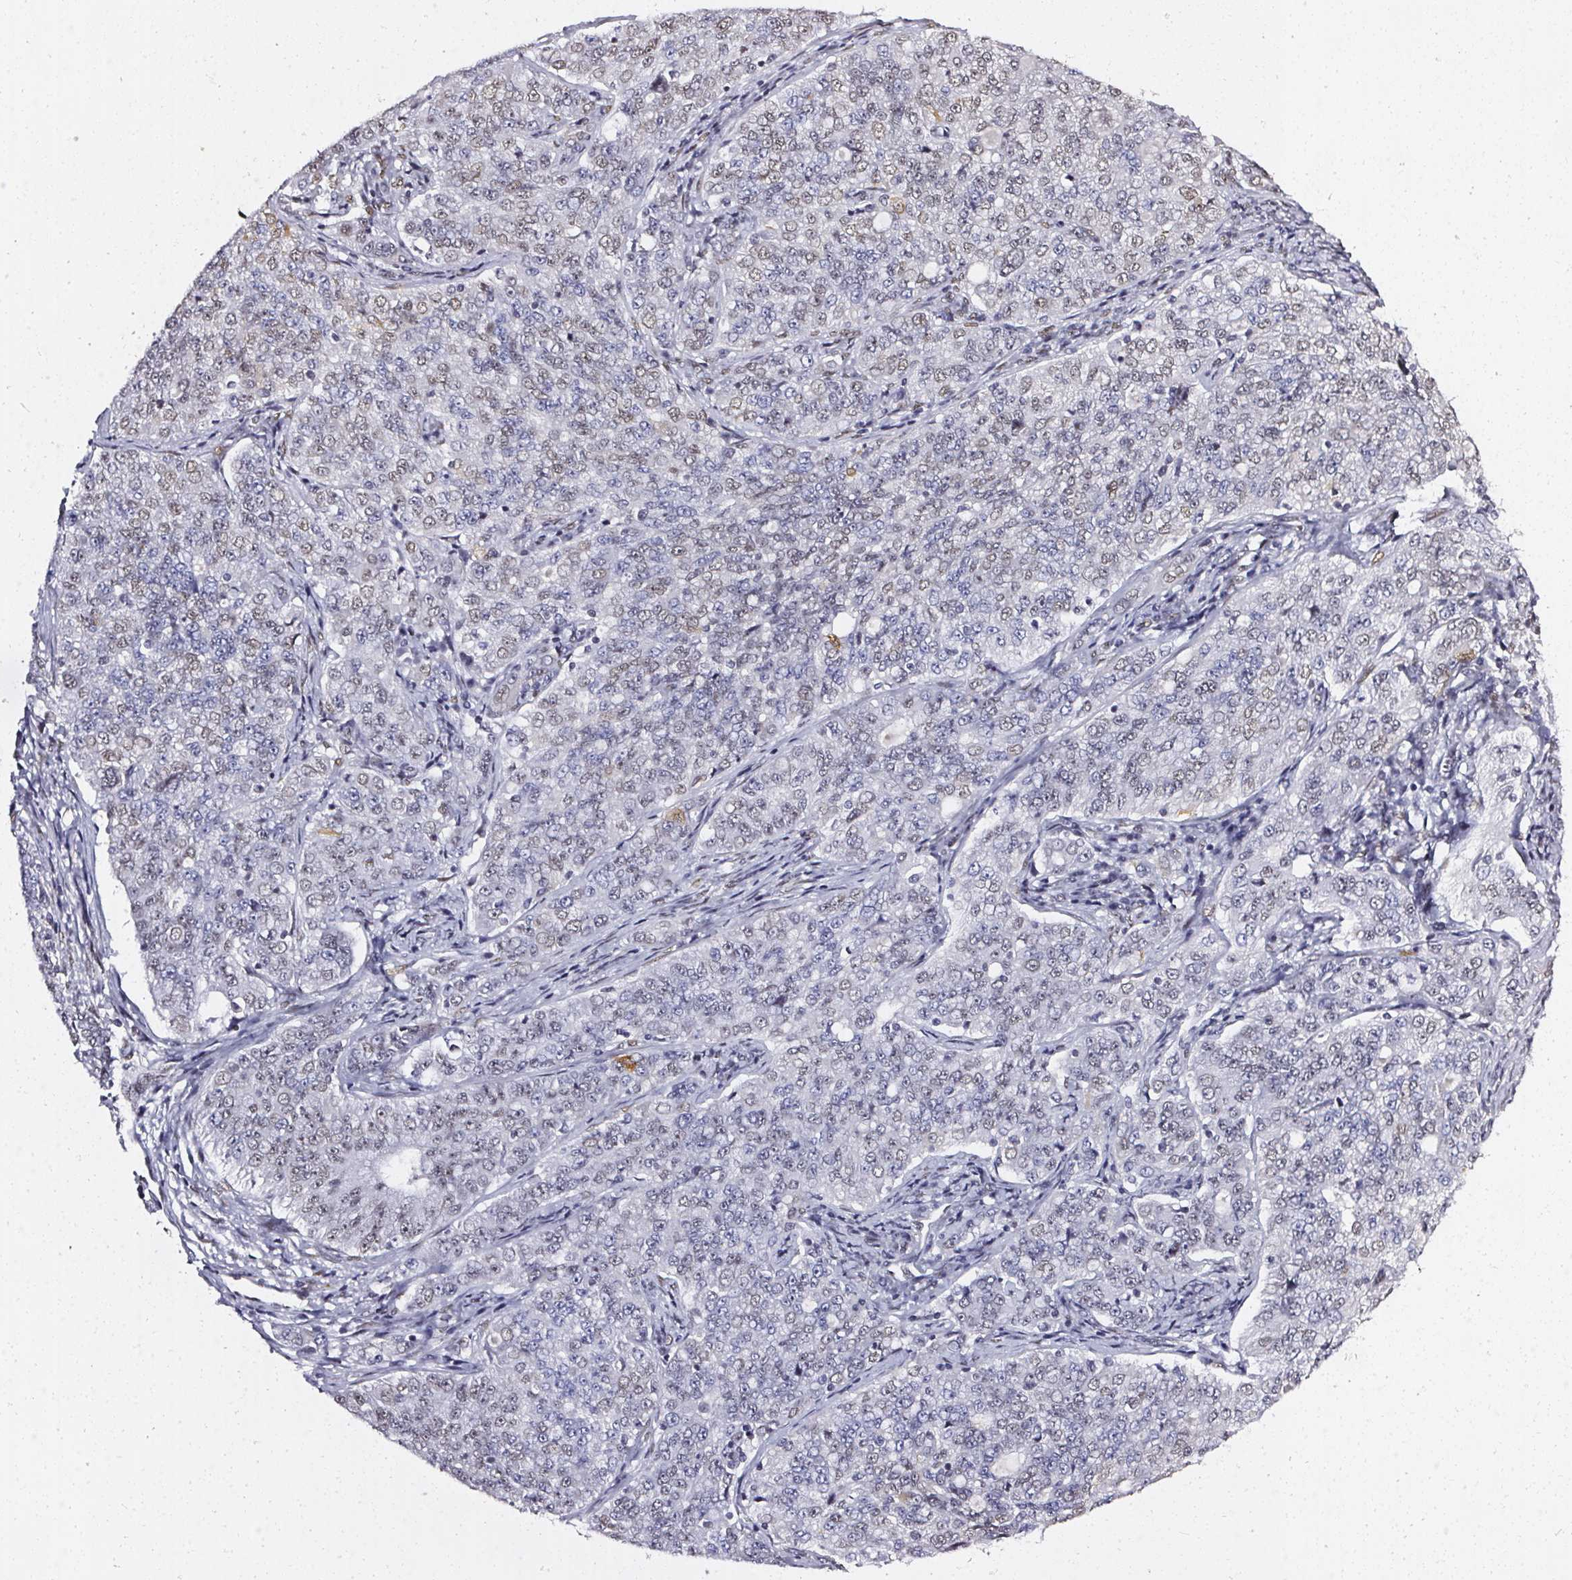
{"staining": {"intensity": "weak", "quantity": "25%-75%", "location": "nuclear"}, "tissue": "endometrial cancer", "cell_type": "Tumor cells", "image_type": "cancer", "snomed": [{"axis": "morphology", "description": "Adenocarcinoma, NOS"}, {"axis": "topography", "description": "Endometrium"}], "caption": "Human endometrial cancer stained for a protein (brown) displays weak nuclear positive expression in about 25%-75% of tumor cells.", "gene": "GP6", "patient": {"sex": "female", "age": 43}}